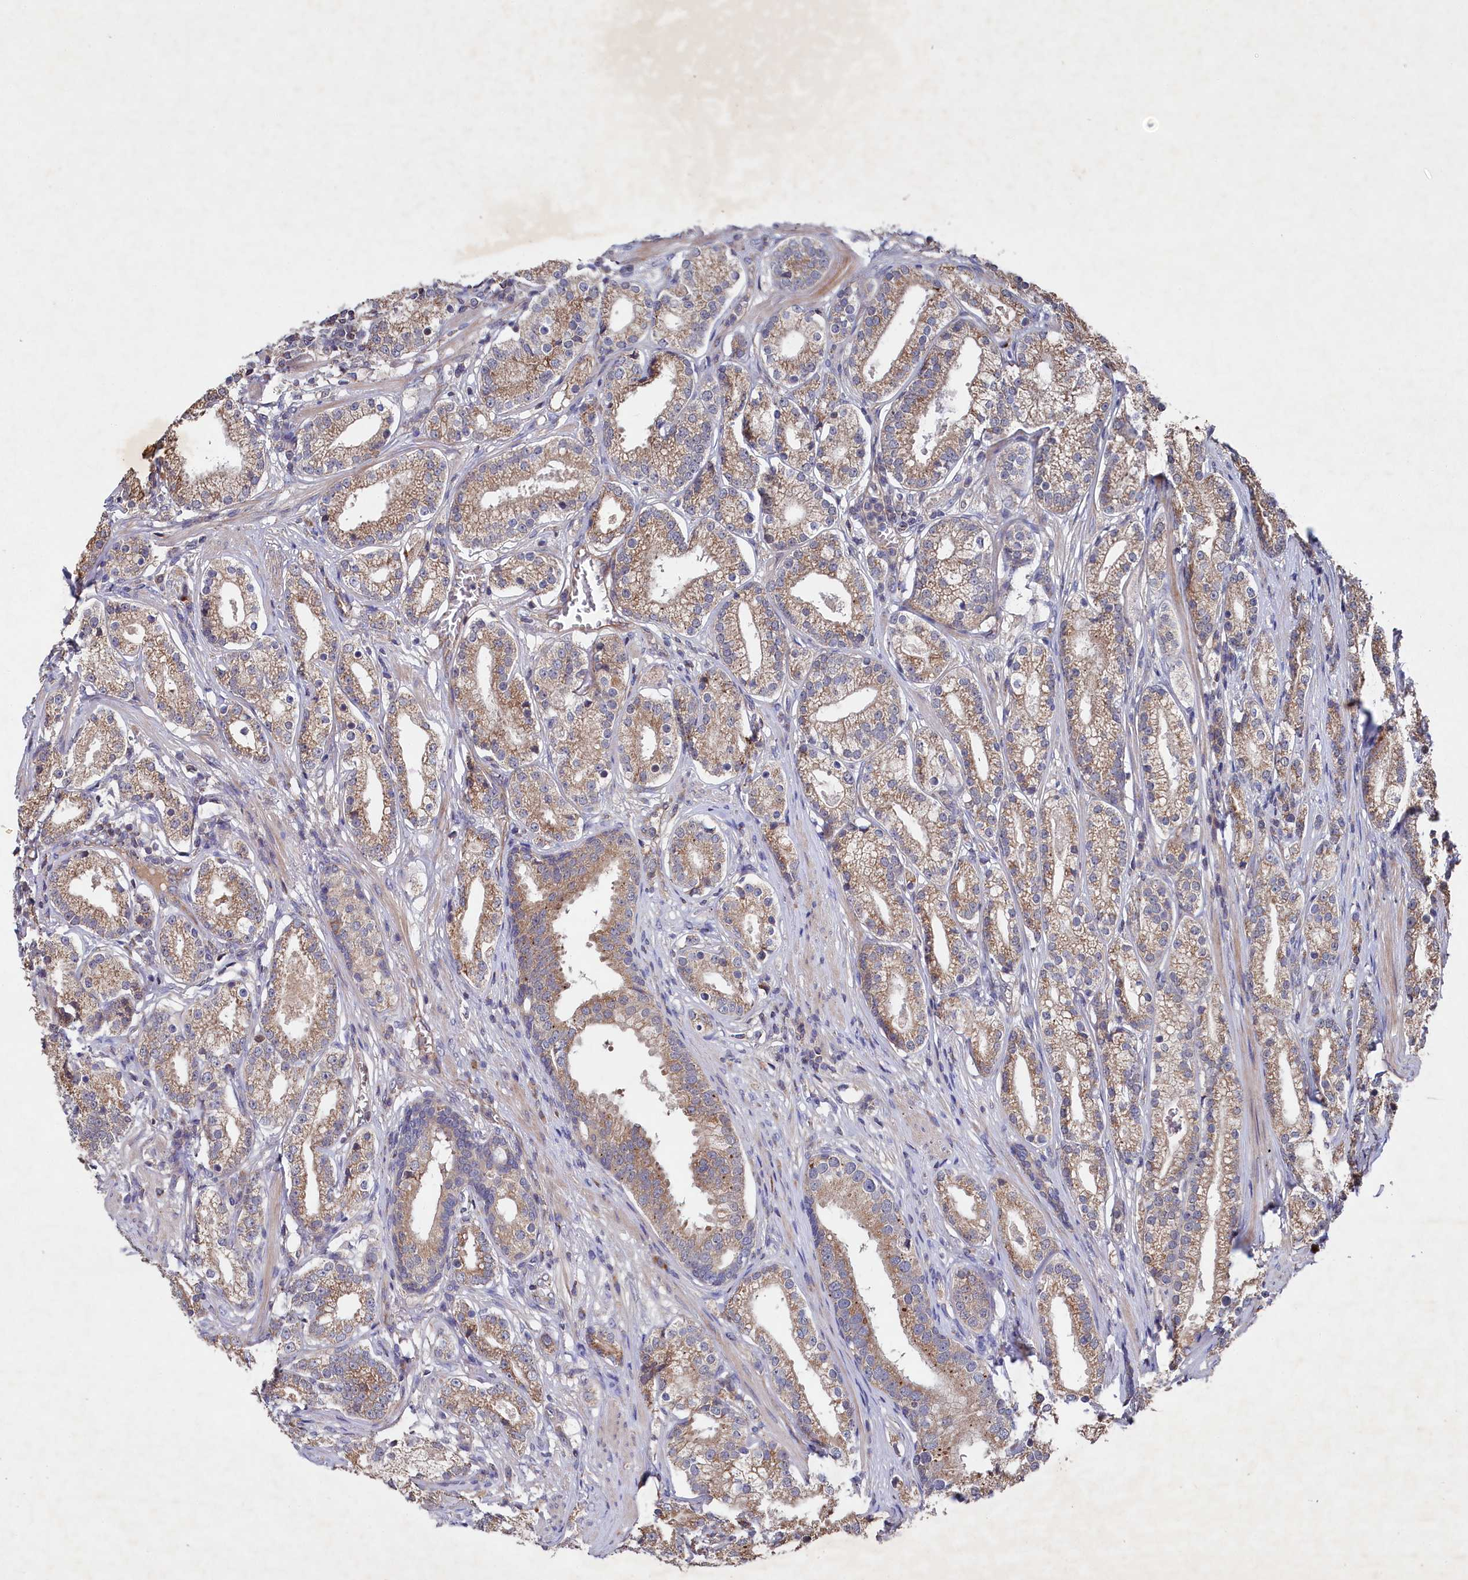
{"staining": {"intensity": "weak", "quantity": ">75%", "location": "cytoplasmic/membranous"}, "tissue": "prostate cancer", "cell_type": "Tumor cells", "image_type": "cancer", "snomed": [{"axis": "morphology", "description": "Adenocarcinoma, High grade"}, {"axis": "topography", "description": "Prostate"}], "caption": "An immunohistochemistry (IHC) histopathology image of tumor tissue is shown. Protein staining in brown highlights weak cytoplasmic/membranous positivity in prostate cancer (adenocarcinoma (high-grade)) within tumor cells.", "gene": "SUPV3L1", "patient": {"sex": "male", "age": 69}}